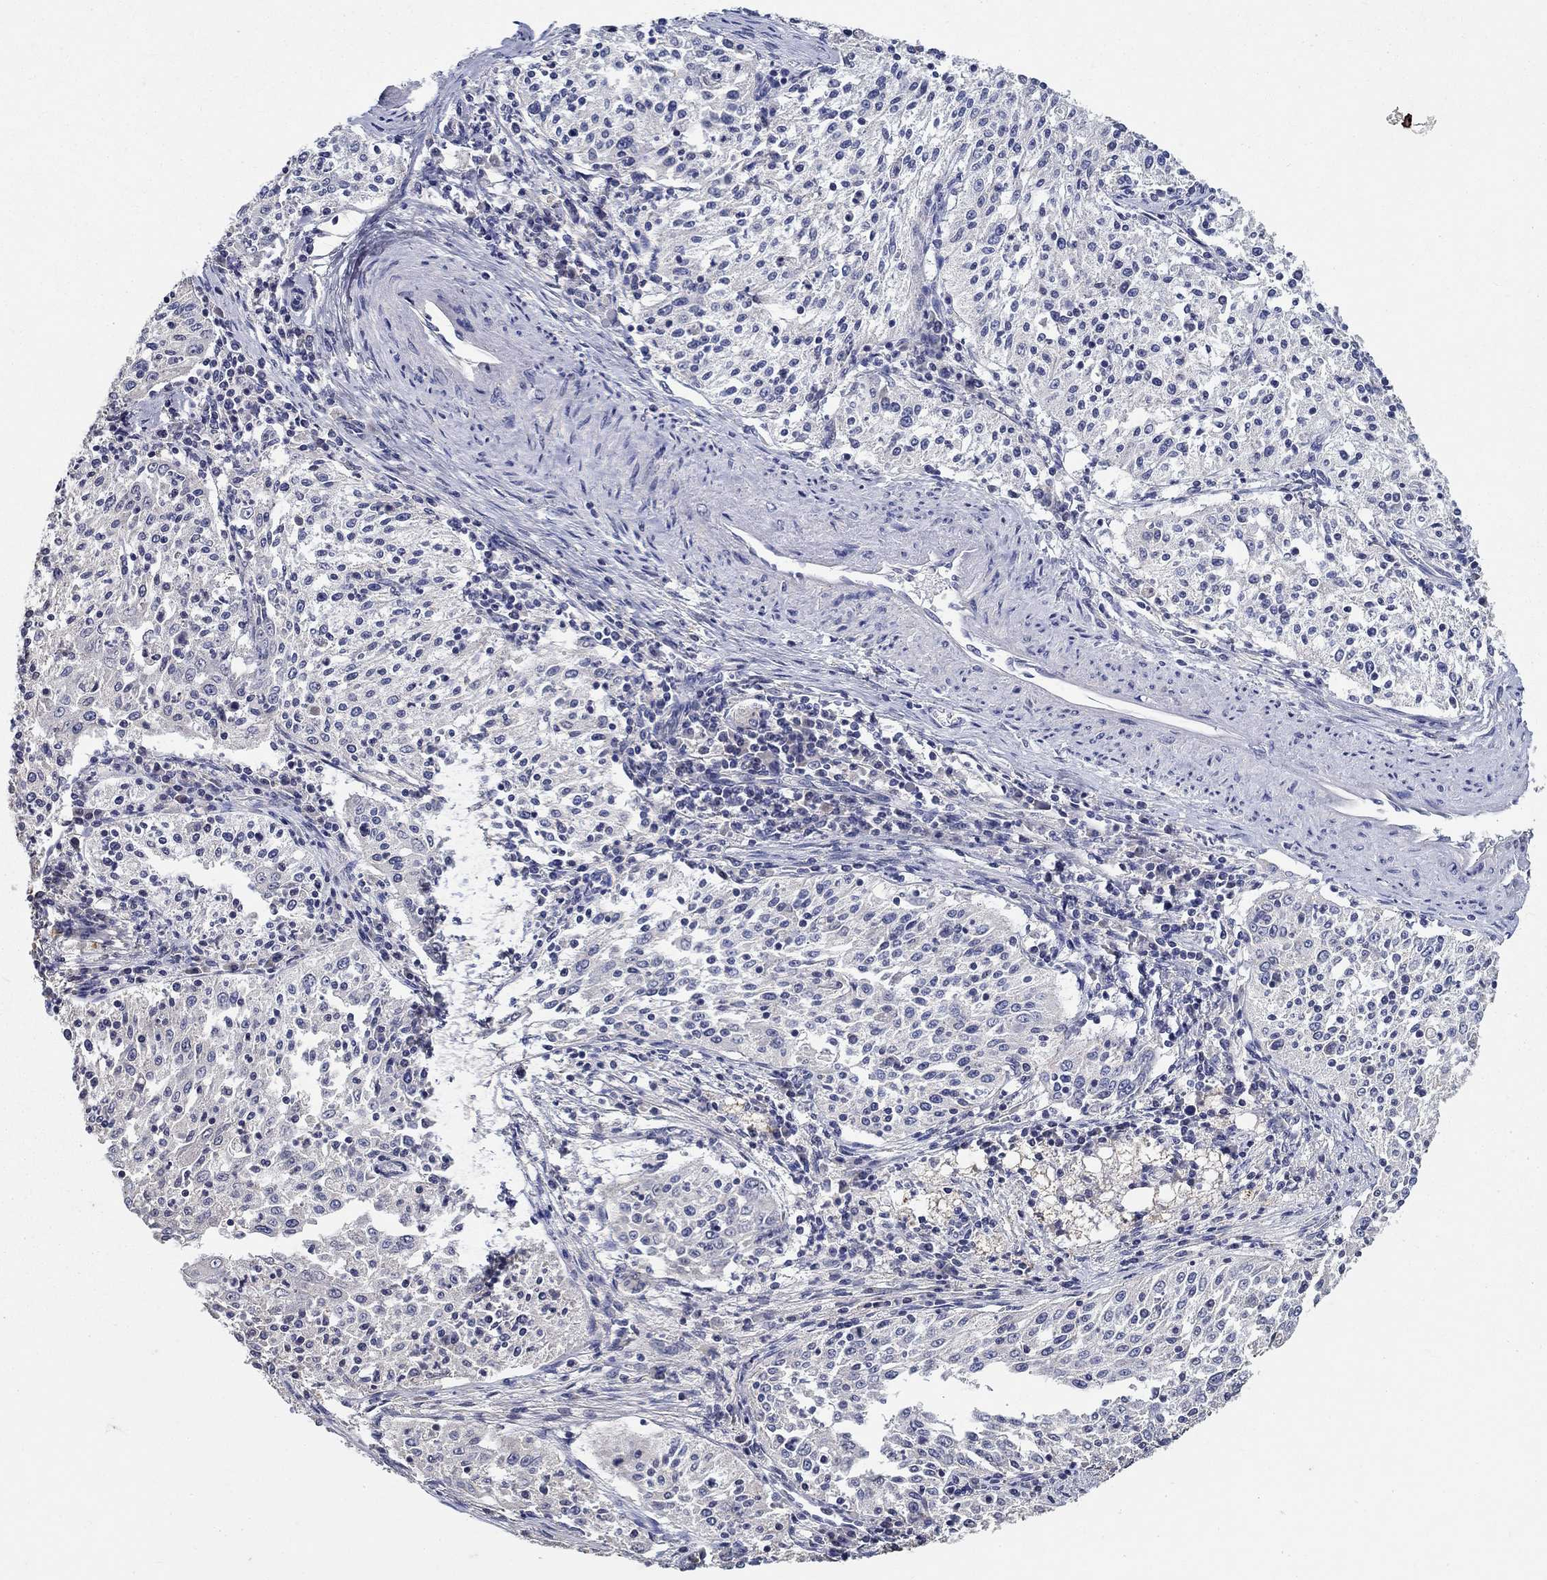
{"staining": {"intensity": "negative", "quantity": "none", "location": "none"}, "tissue": "cervical cancer", "cell_type": "Tumor cells", "image_type": "cancer", "snomed": [{"axis": "morphology", "description": "Squamous cell carcinoma, NOS"}, {"axis": "topography", "description": "Cervix"}], "caption": "Immunohistochemistry of human cervical cancer (squamous cell carcinoma) shows no positivity in tumor cells.", "gene": "PROZ", "patient": {"sex": "female", "age": 41}}